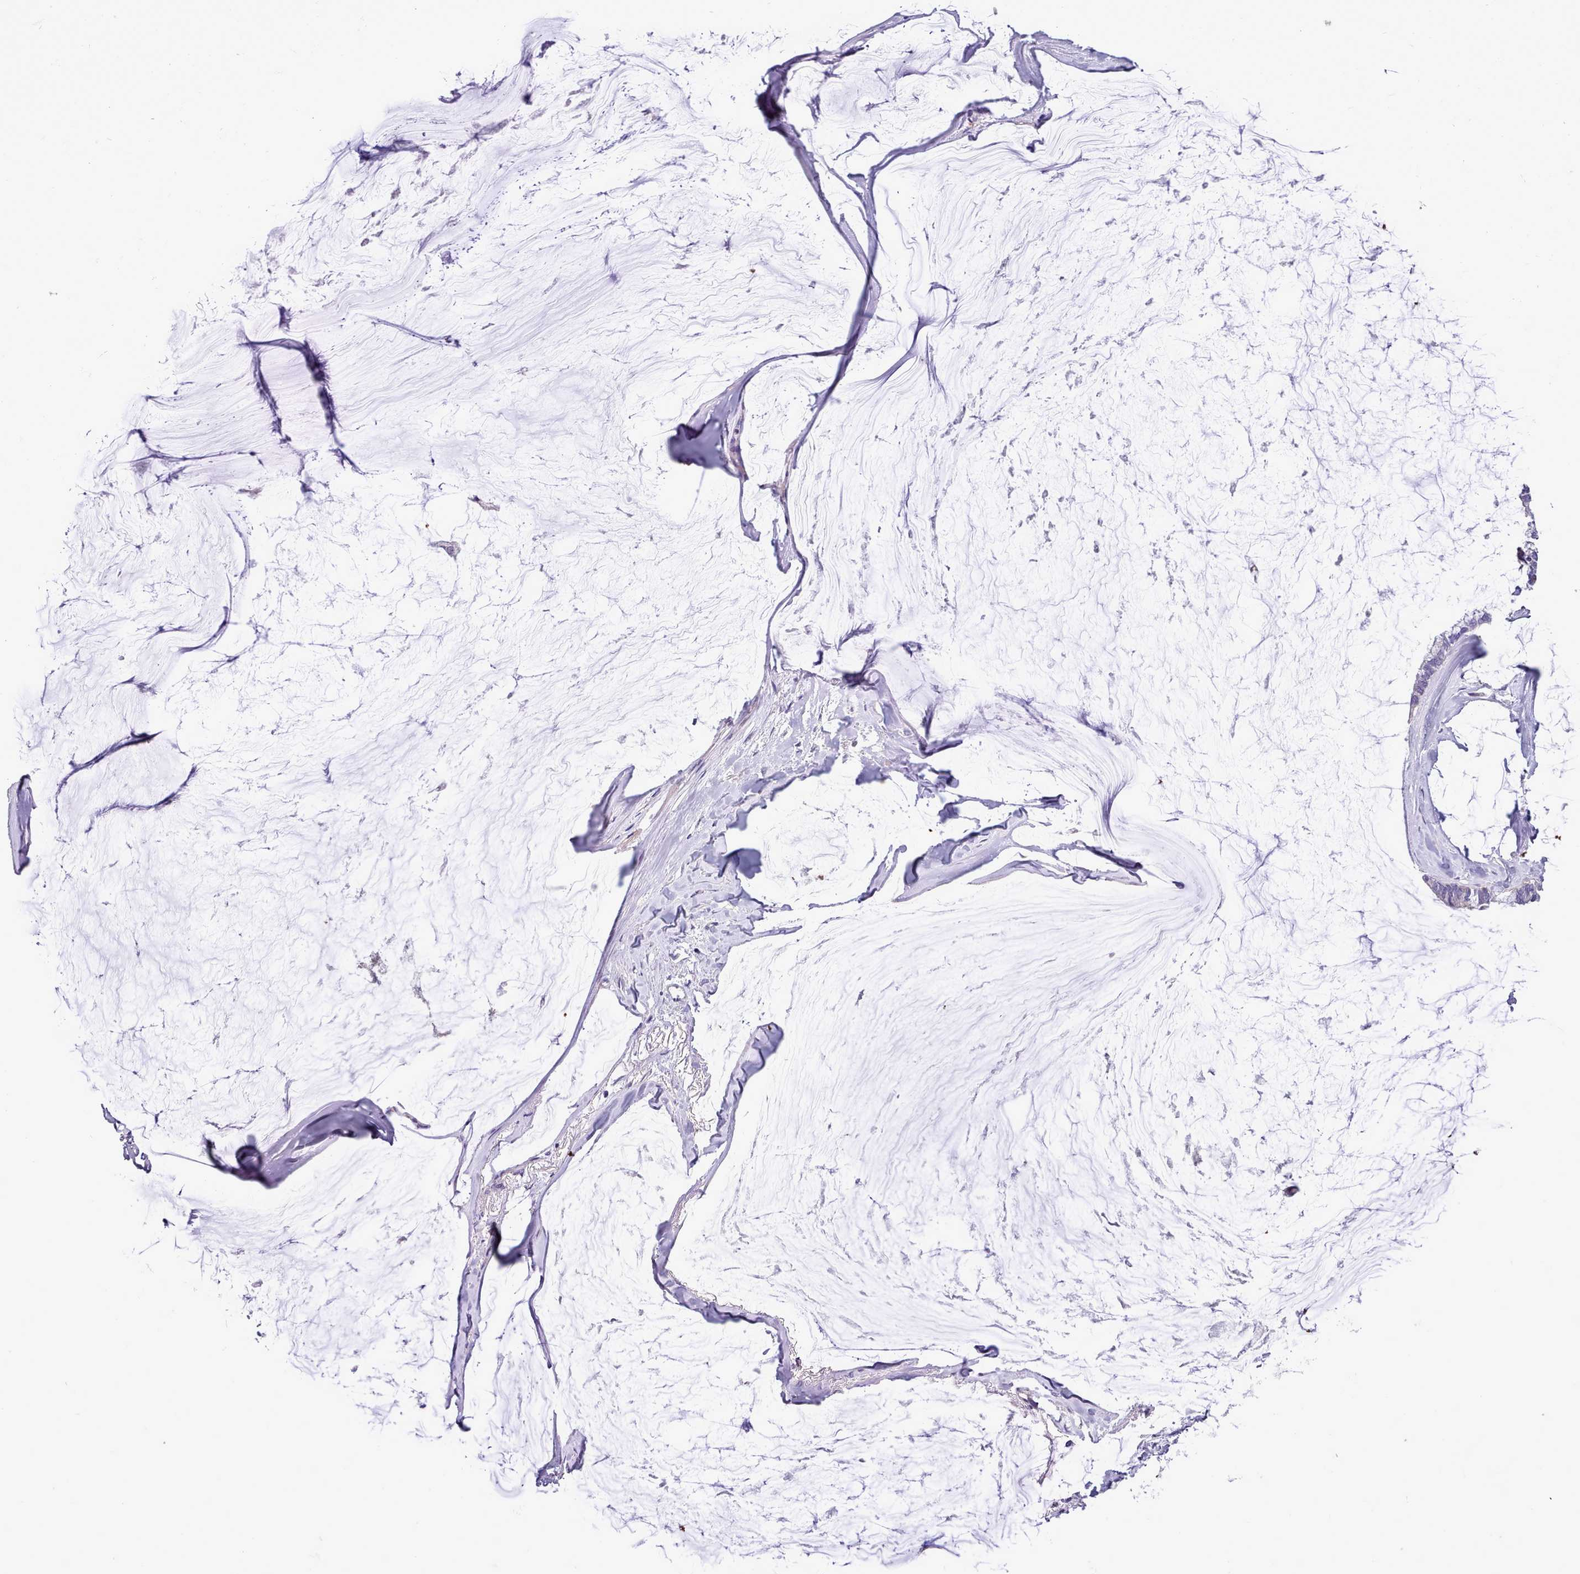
{"staining": {"intensity": "negative", "quantity": "none", "location": "none"}, "tissue": "ovarian cancer", "cell_type": "Tumor cells", "image_type": "cancer", "snomed": [{"axis": "morphology", "description": "Cystadenocarcinoma, mucinous, NOS"}, {"axis": "topography", "description": "Ovary"}], "caption": "Tumor cells are negative for protein expression in human mucinous cystadenocarcinoma (ovarian).", "gene": "SETX", "patient": {"sex": "female", "age": 39}}